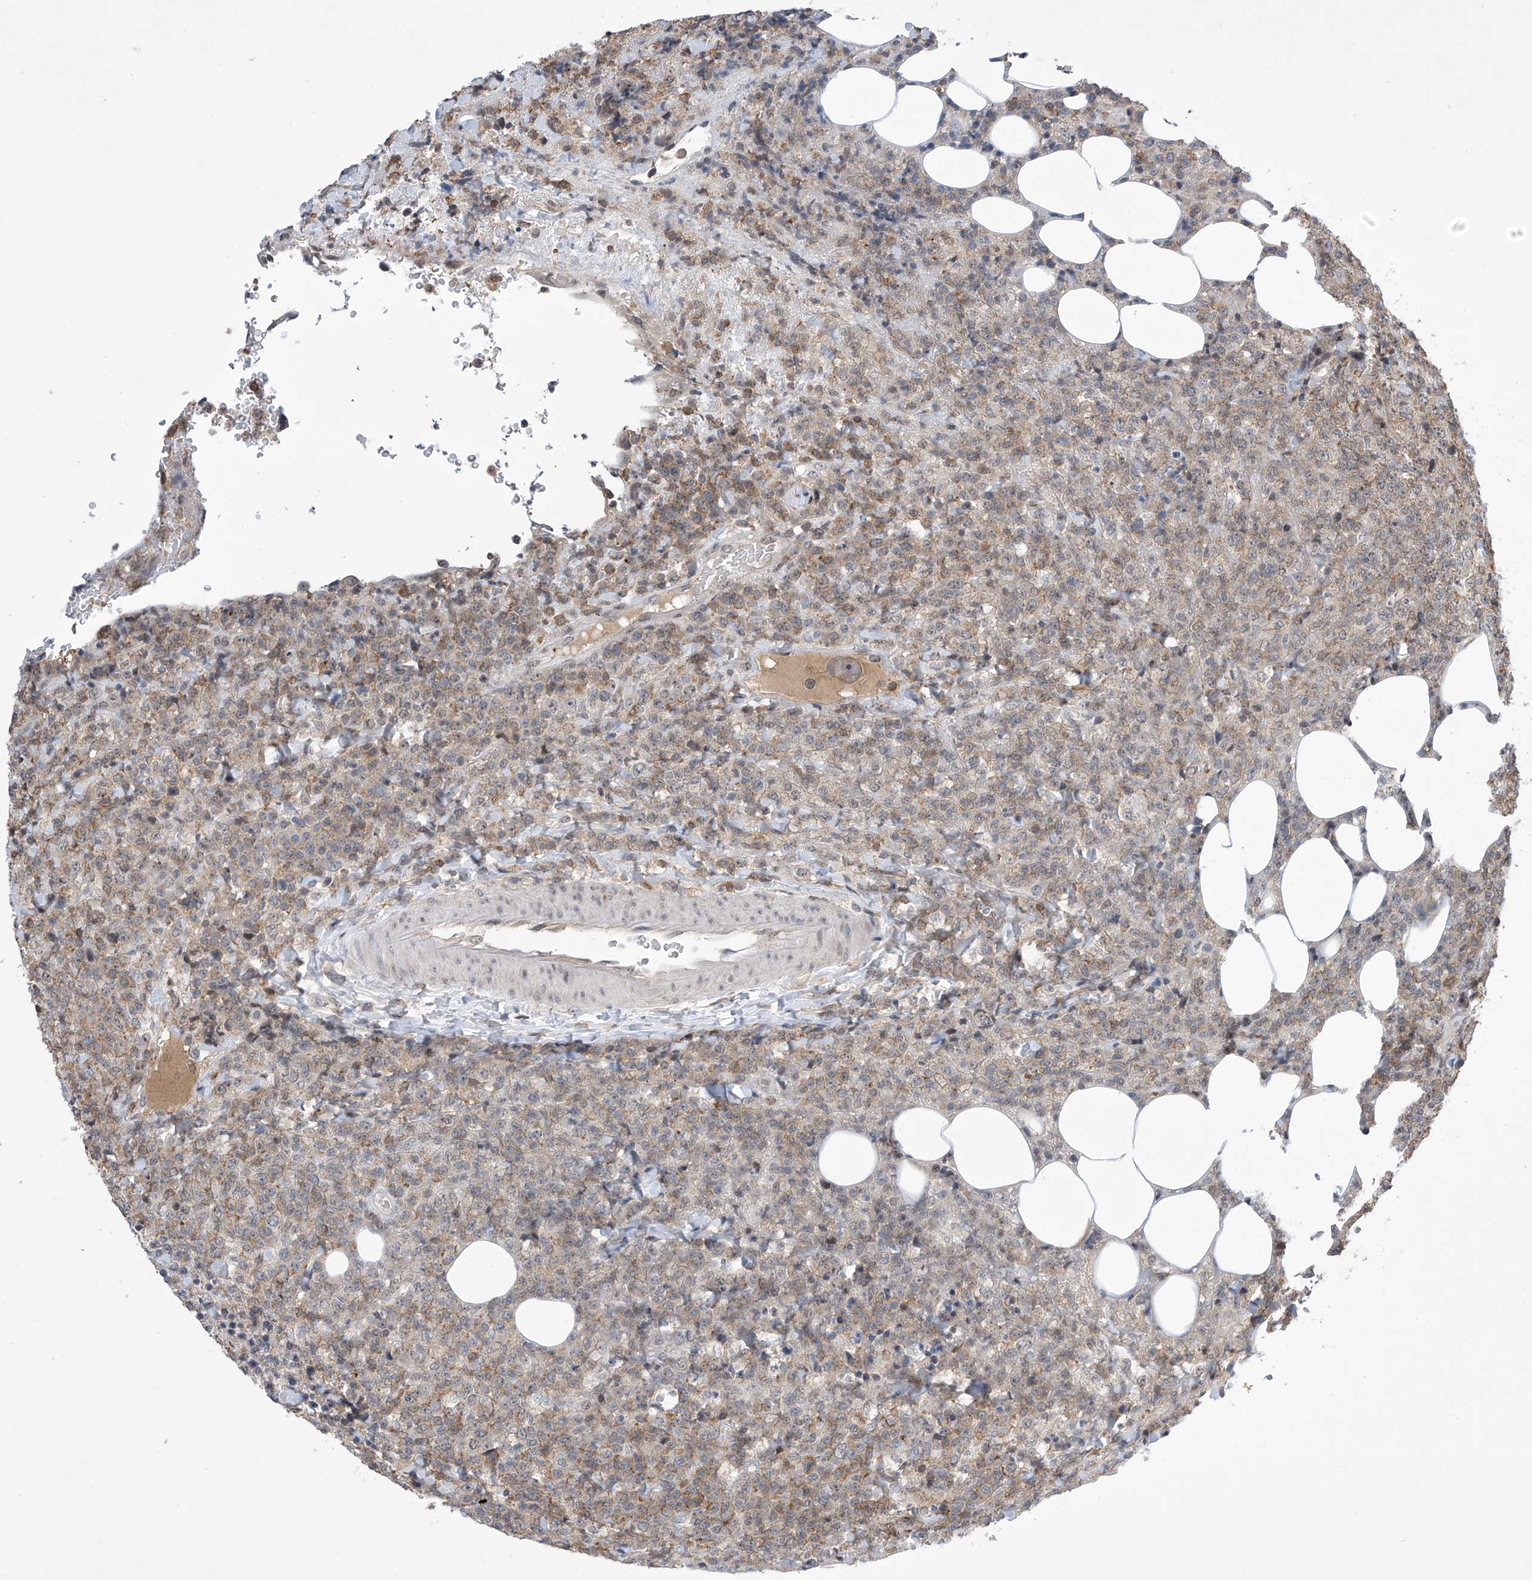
{"staining": {"intensity": "weak", "quantity": "25%-75%", "location": "cytoplasmic/membranous"}, "tissue": "lymphoma", "cell_type": "Tumor cells", "image_type": "cancer", "snomed": [{"axis": "morphology", "description": "Malignant lymphoma, non-Hodgkin's type, High grade"}, {"axis": "topography", "description": "Lymph node"}], "caption": "Immunohistochemical staining of human high-grade malignant lymphoma, non-Hodgkin's type reveals low levels of weak cytoplasmic/membranous staining in approximately 25%-75% of tumor cells.", "gene": "MSL3", "patient": {"sex": "male", "age": 13}}